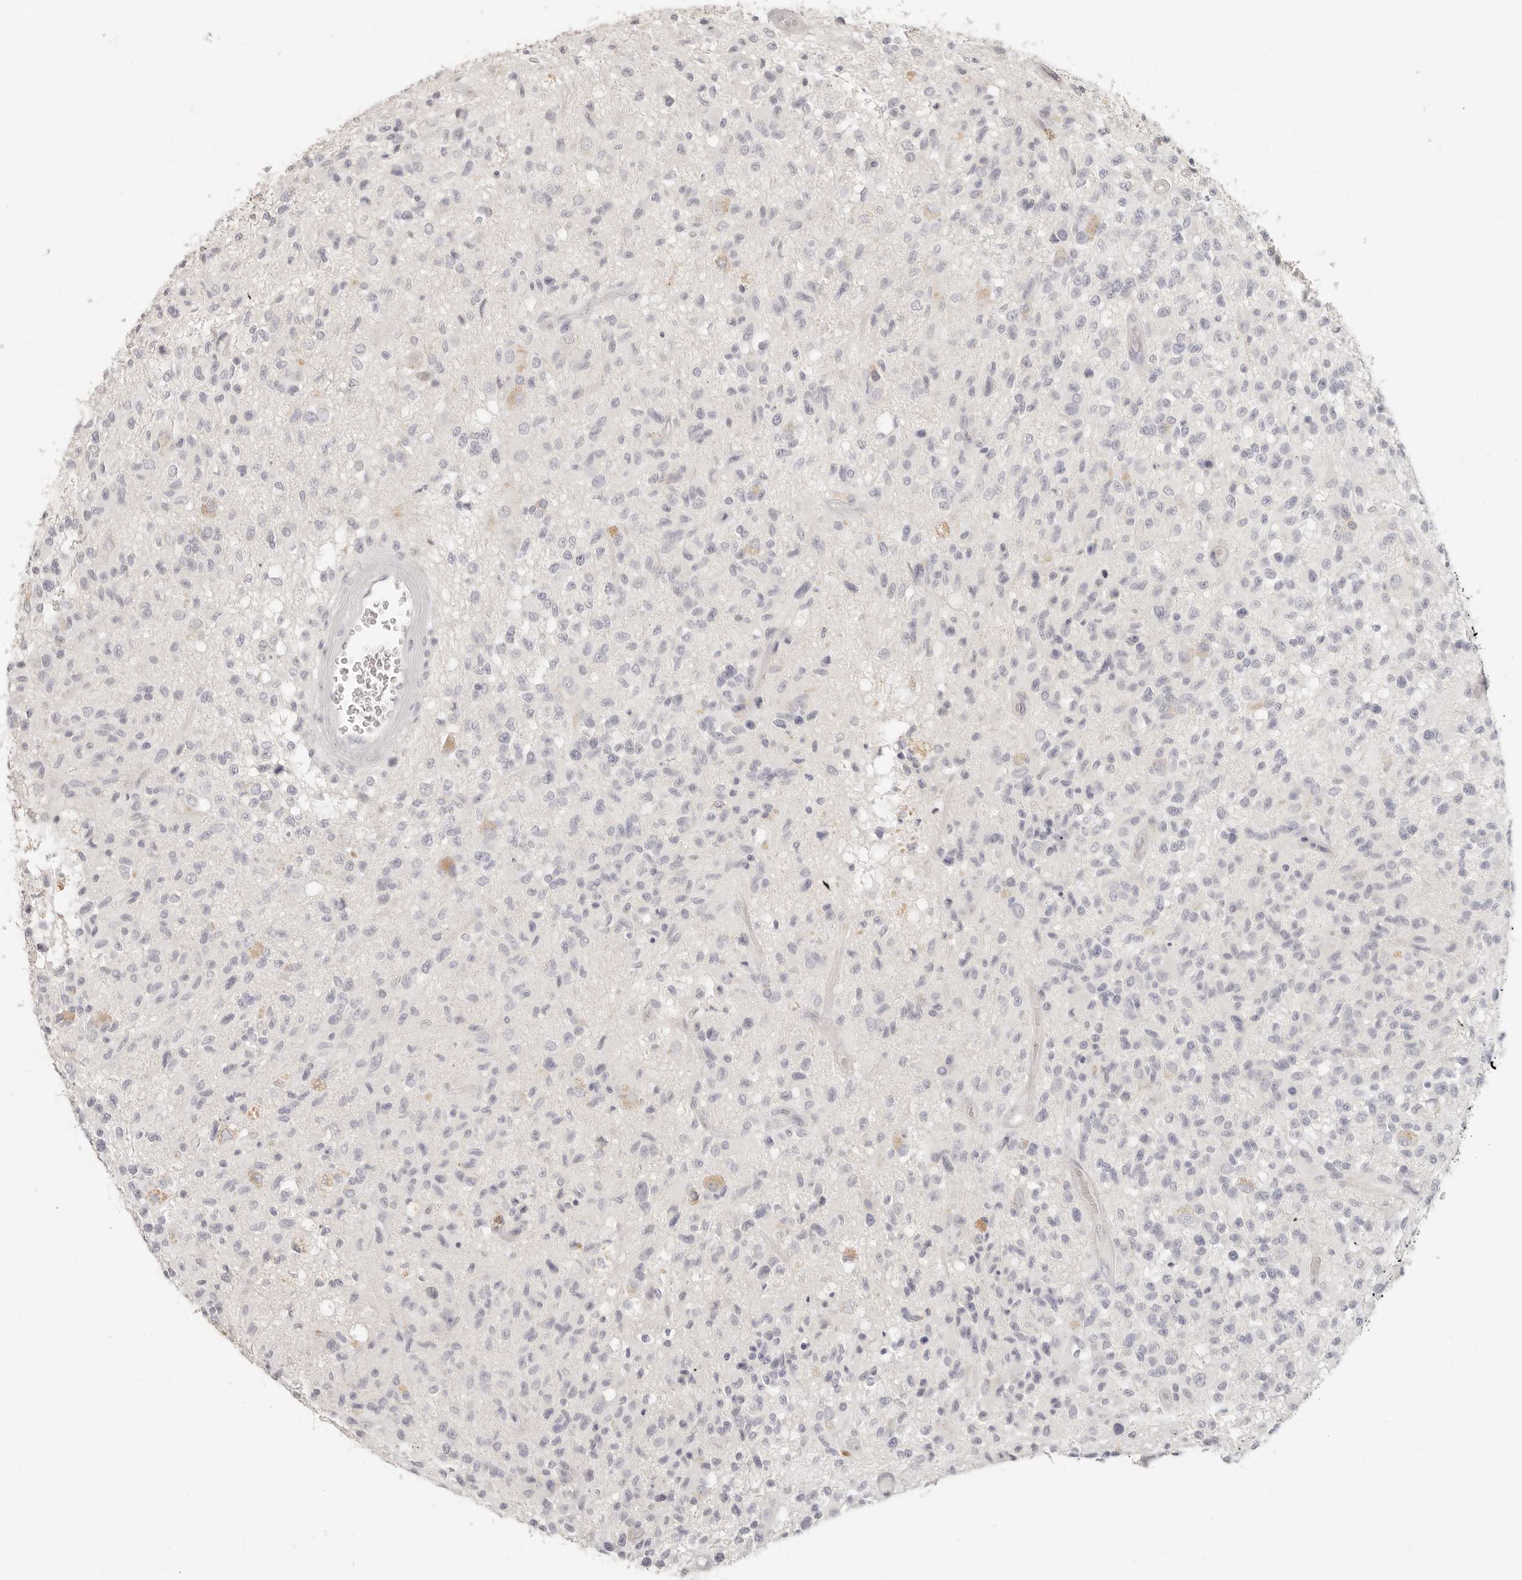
{"staining": {"intensity": "negative", "quantity": "none", "location": "none"}, "tissue": "glioma", "cell_type": "Tumor cells", "image_type": "cancer", "snomed": [{"axis": "morphology", "description": "Glioma, malignant, High grade"}, {"axis": "morphology", "description": "Glioblastoma, NOS"}, {"axis": "topography", "description": "Brain"}], "caption": "Human glioma stained for a protein using immunohistochemistry shows no expression in tumor cells.", "gene": "EPCAM", "patient": {"sex": "male", "age": 60}}